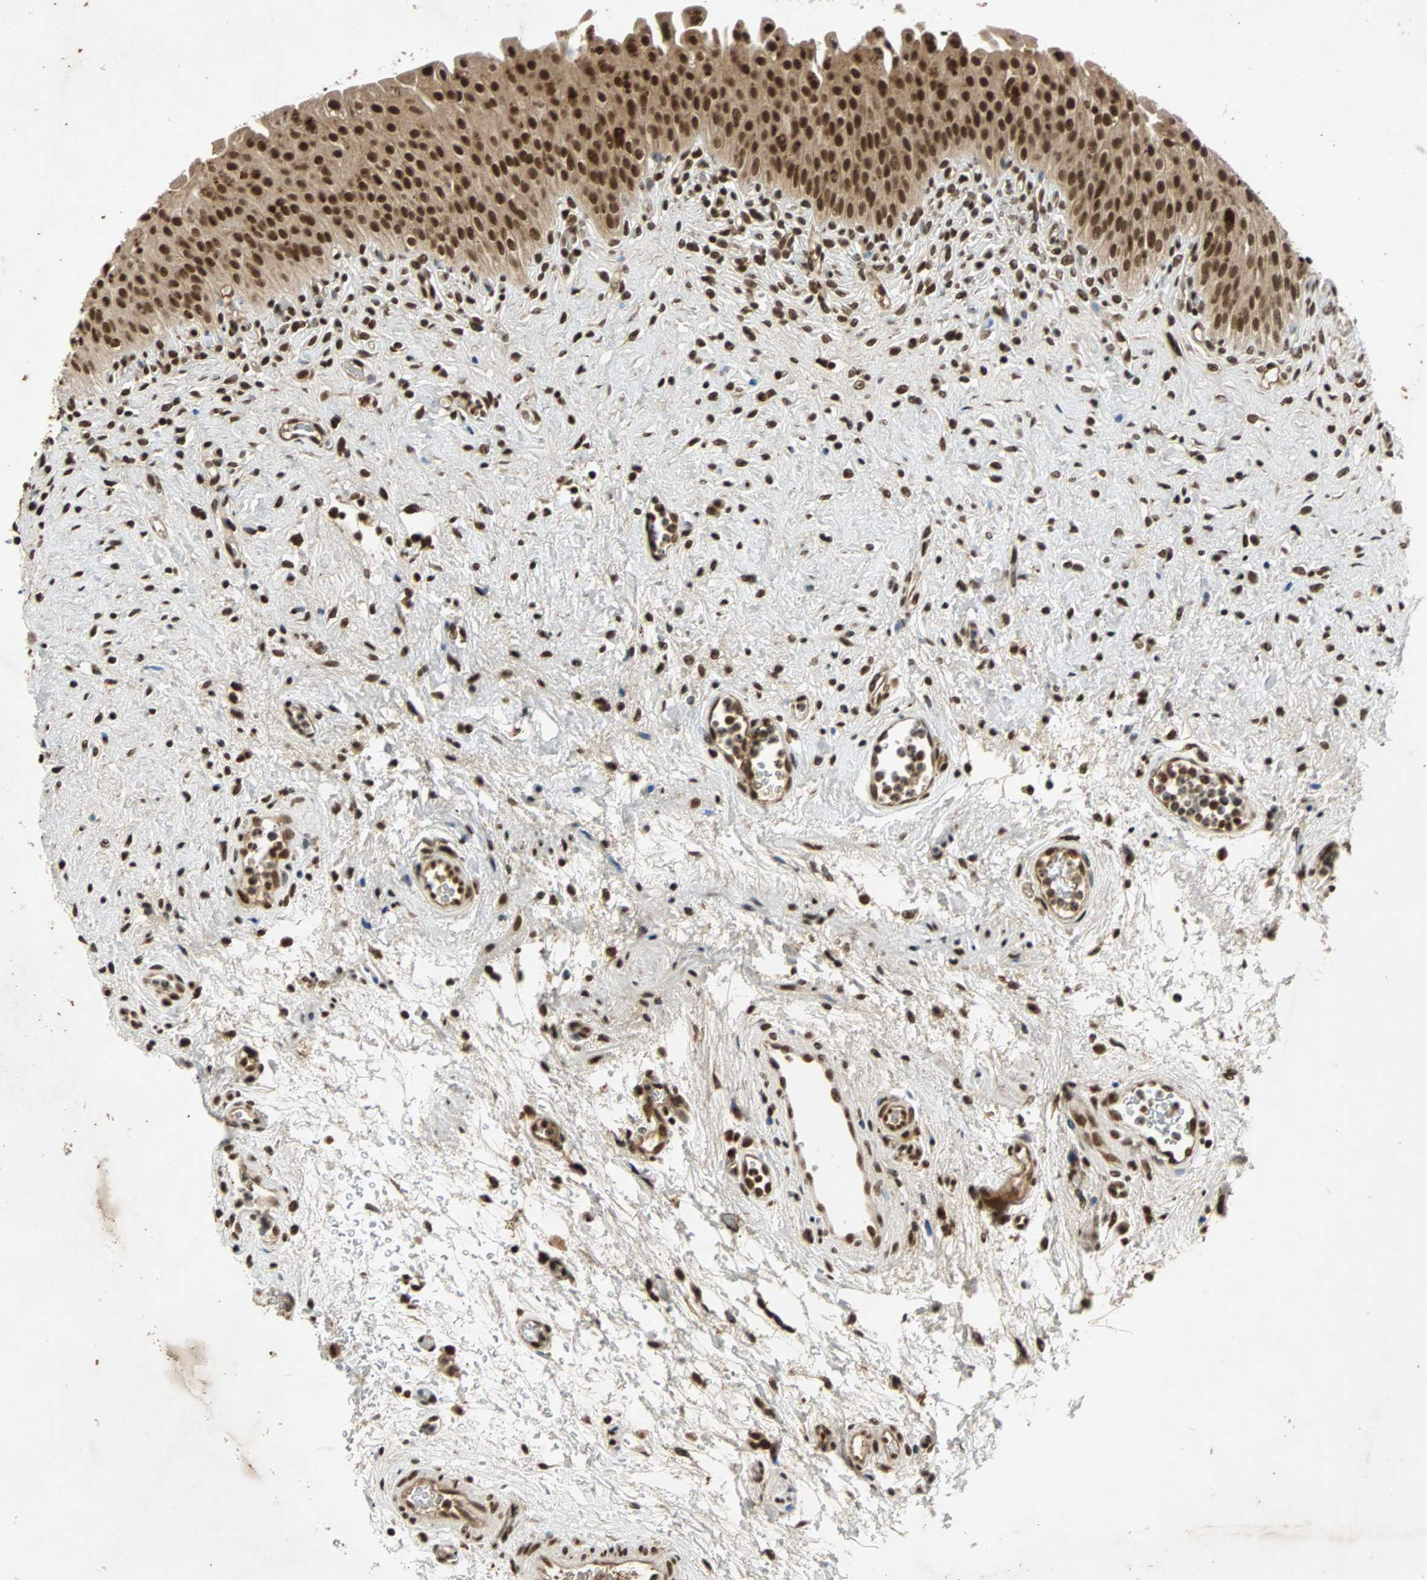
{"staining": {"intensity": "strong", "quantity": ">75%", "location": "nuclear"}, "tissue": "urinary bladder", "cell_type": "Urothelial cells", "image_type": "normal", "snomed": [{"axis": "morphology", "description": "Normal tissue, NOS"}, {"axis": "morphology", "description": "Urothelial carcinoma, High grade"}, {"axis": "topography", "description": "Urinary bladder"}], "caption": "Immunohistochemistry (IHC) histopathology image of benign urinary bladder: human urinary bladder stained using immunohistochemistry (IHC) demonstrates high levels of strong protein expression localized specifically in the nuclear of urothelial cells, appearing as a nuclear brown color.", "gene": "TAF5", "patient": {"sex": "male", "age": 46}}